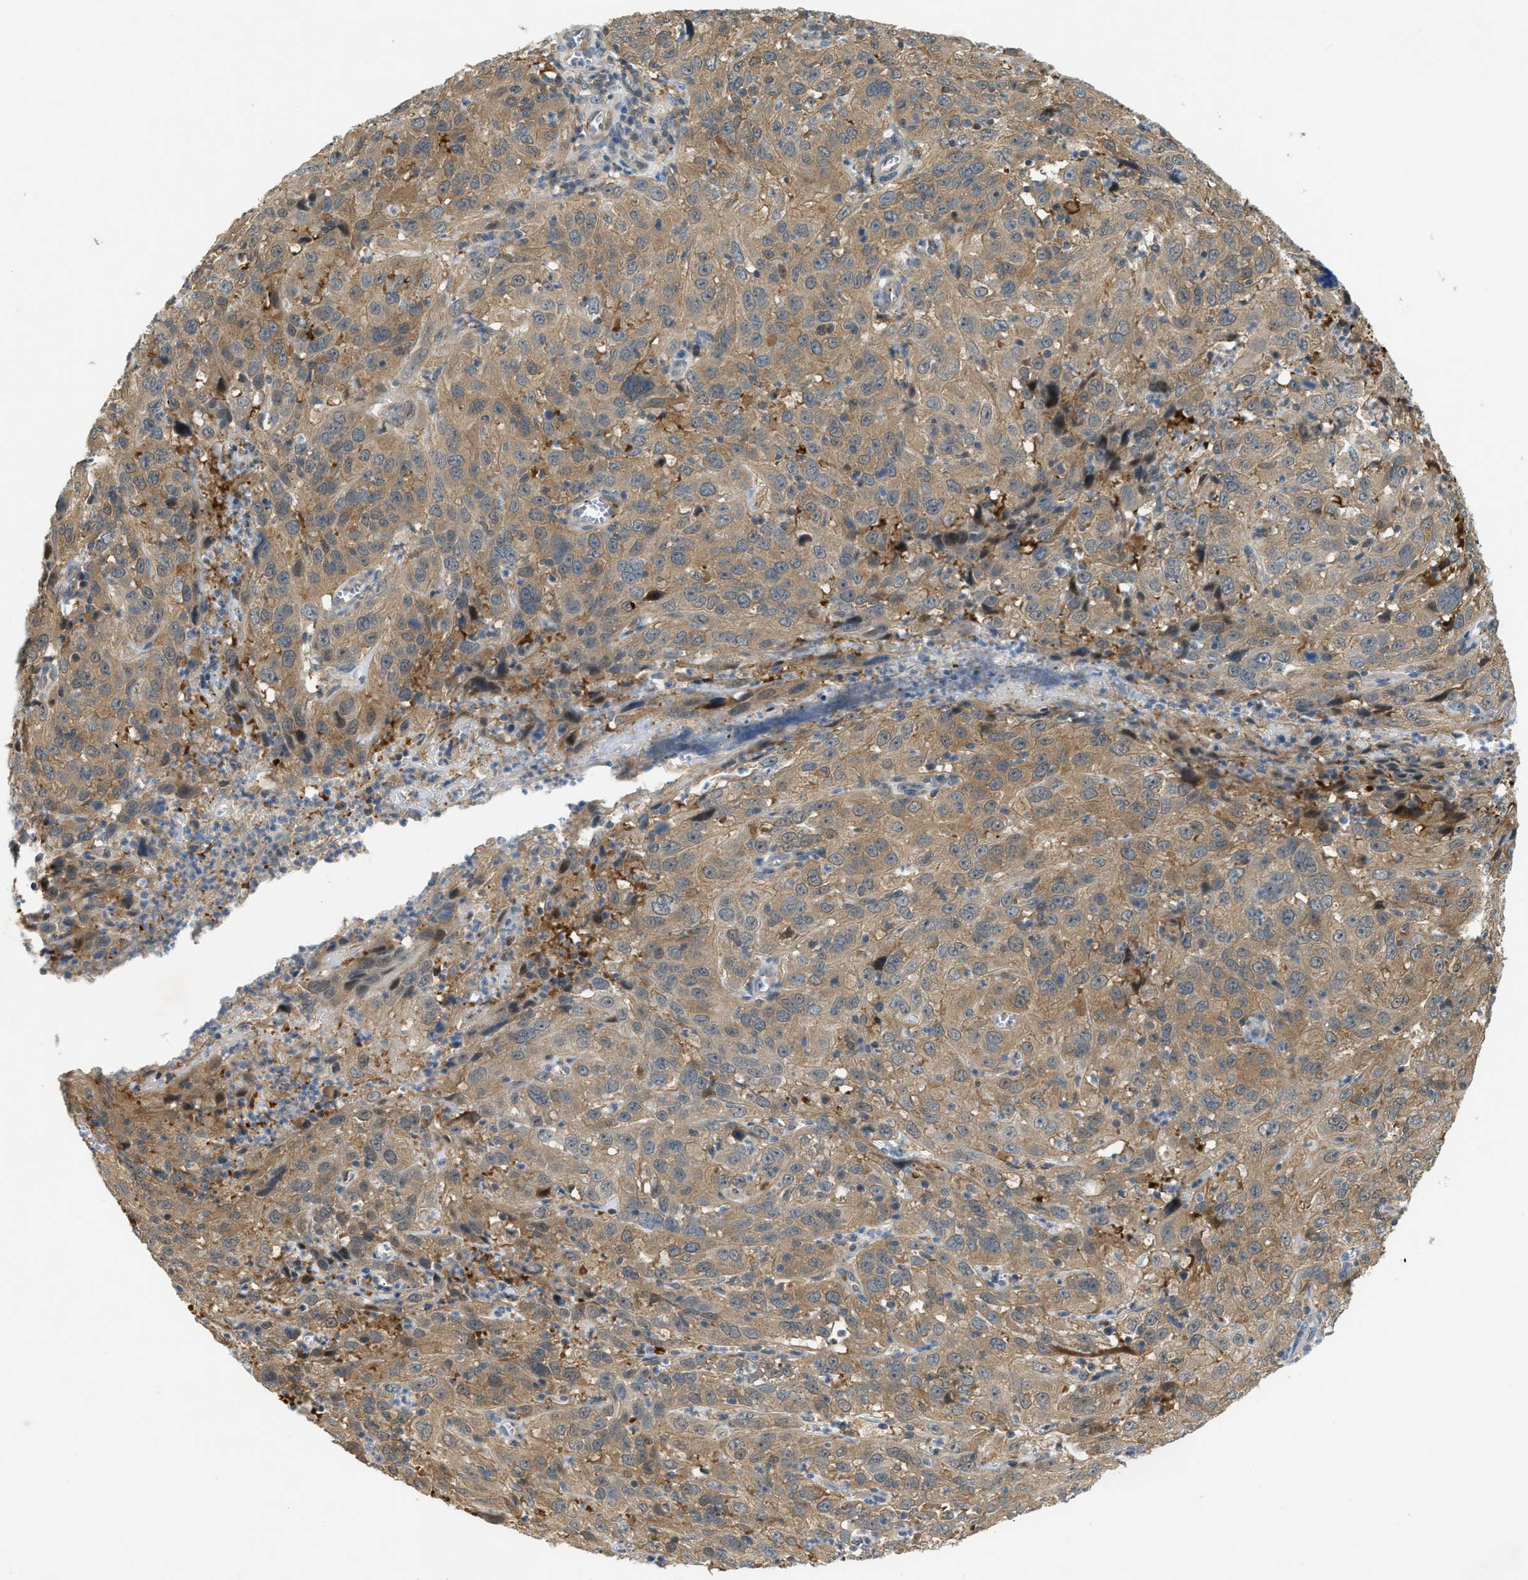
{"staining": {"intensity": "moderate", "quantity": ">75%", "location": "cytoplasmic/membranous"}, "tissue": "cervical cancer", "cell_type": "Tumor cells", "image_type": "cancer", "snomed": [{"axis": "morphology", "description": "Squamous cell carcinoma, NOS"}, {"axis": "topography", "description": "Cervix"}], "caption": "The photomicrograph demonstrates staining of squamous cell carcinoma (cervical), revealing moderate cytoplasmic/membranous protein expression (brown color) within tumor cells.", "gene": "PDCL3", "patient": {"sex": "female", "age": 32}}